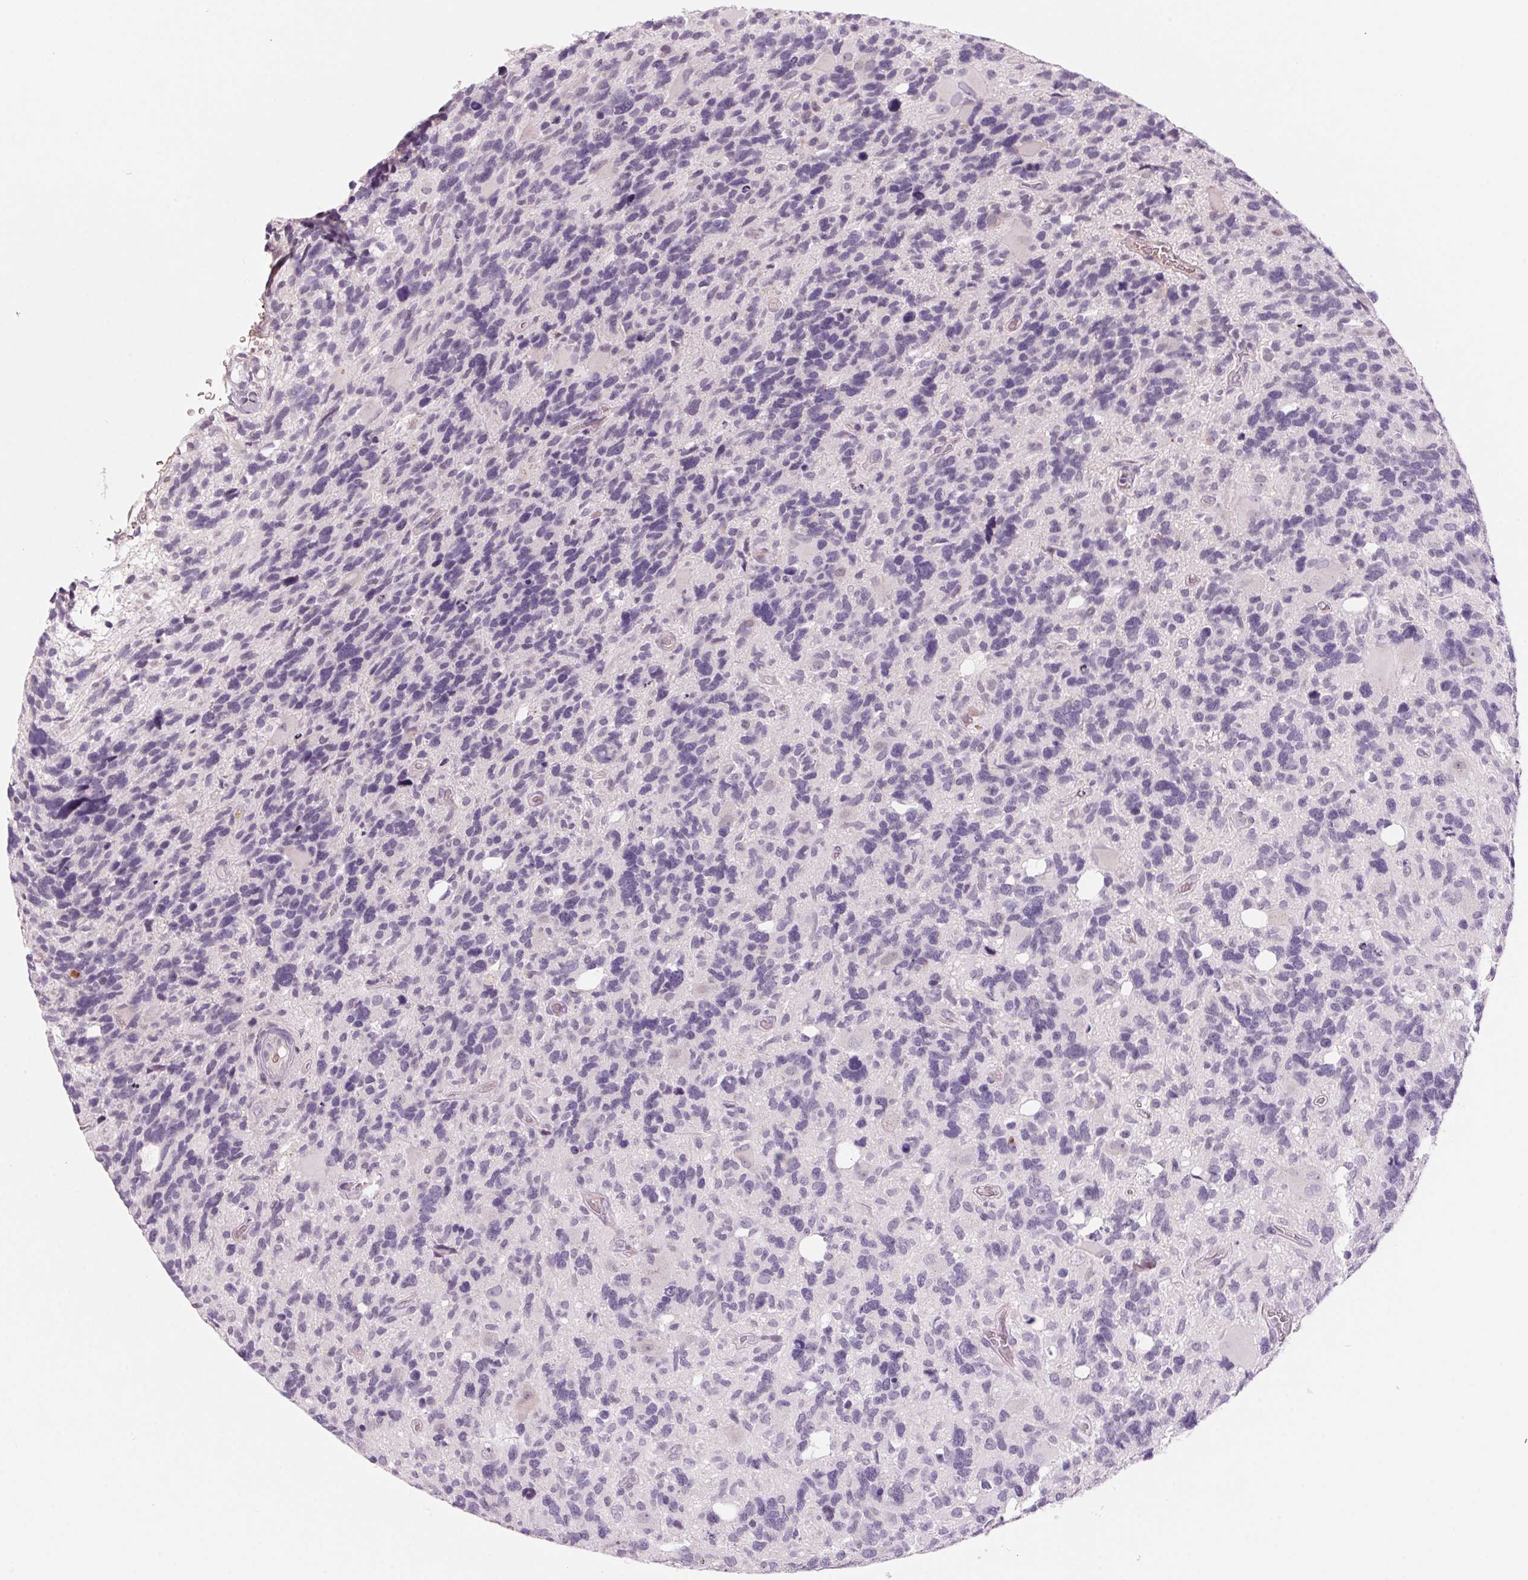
{"staining": {"intensity": "negative", "quantity": "none", "location": "none"}, "tissue": "glioma", "cell_type": "Tumor cells", "image_type": "cancer", "snomed": [{"axis": "morphology", "description": "Glioma, malignant, High grade"}, {"axis": "topography", "description": "Brain"}], "caption": "High power microscopy photomicrograph of an immunohistochemistry photomicrograph of malignant glioma (high-grade), revealing no significant staining in tumor cells.", "gene": "ADAM20", "patient": {"sex": "male", "age": 49}}